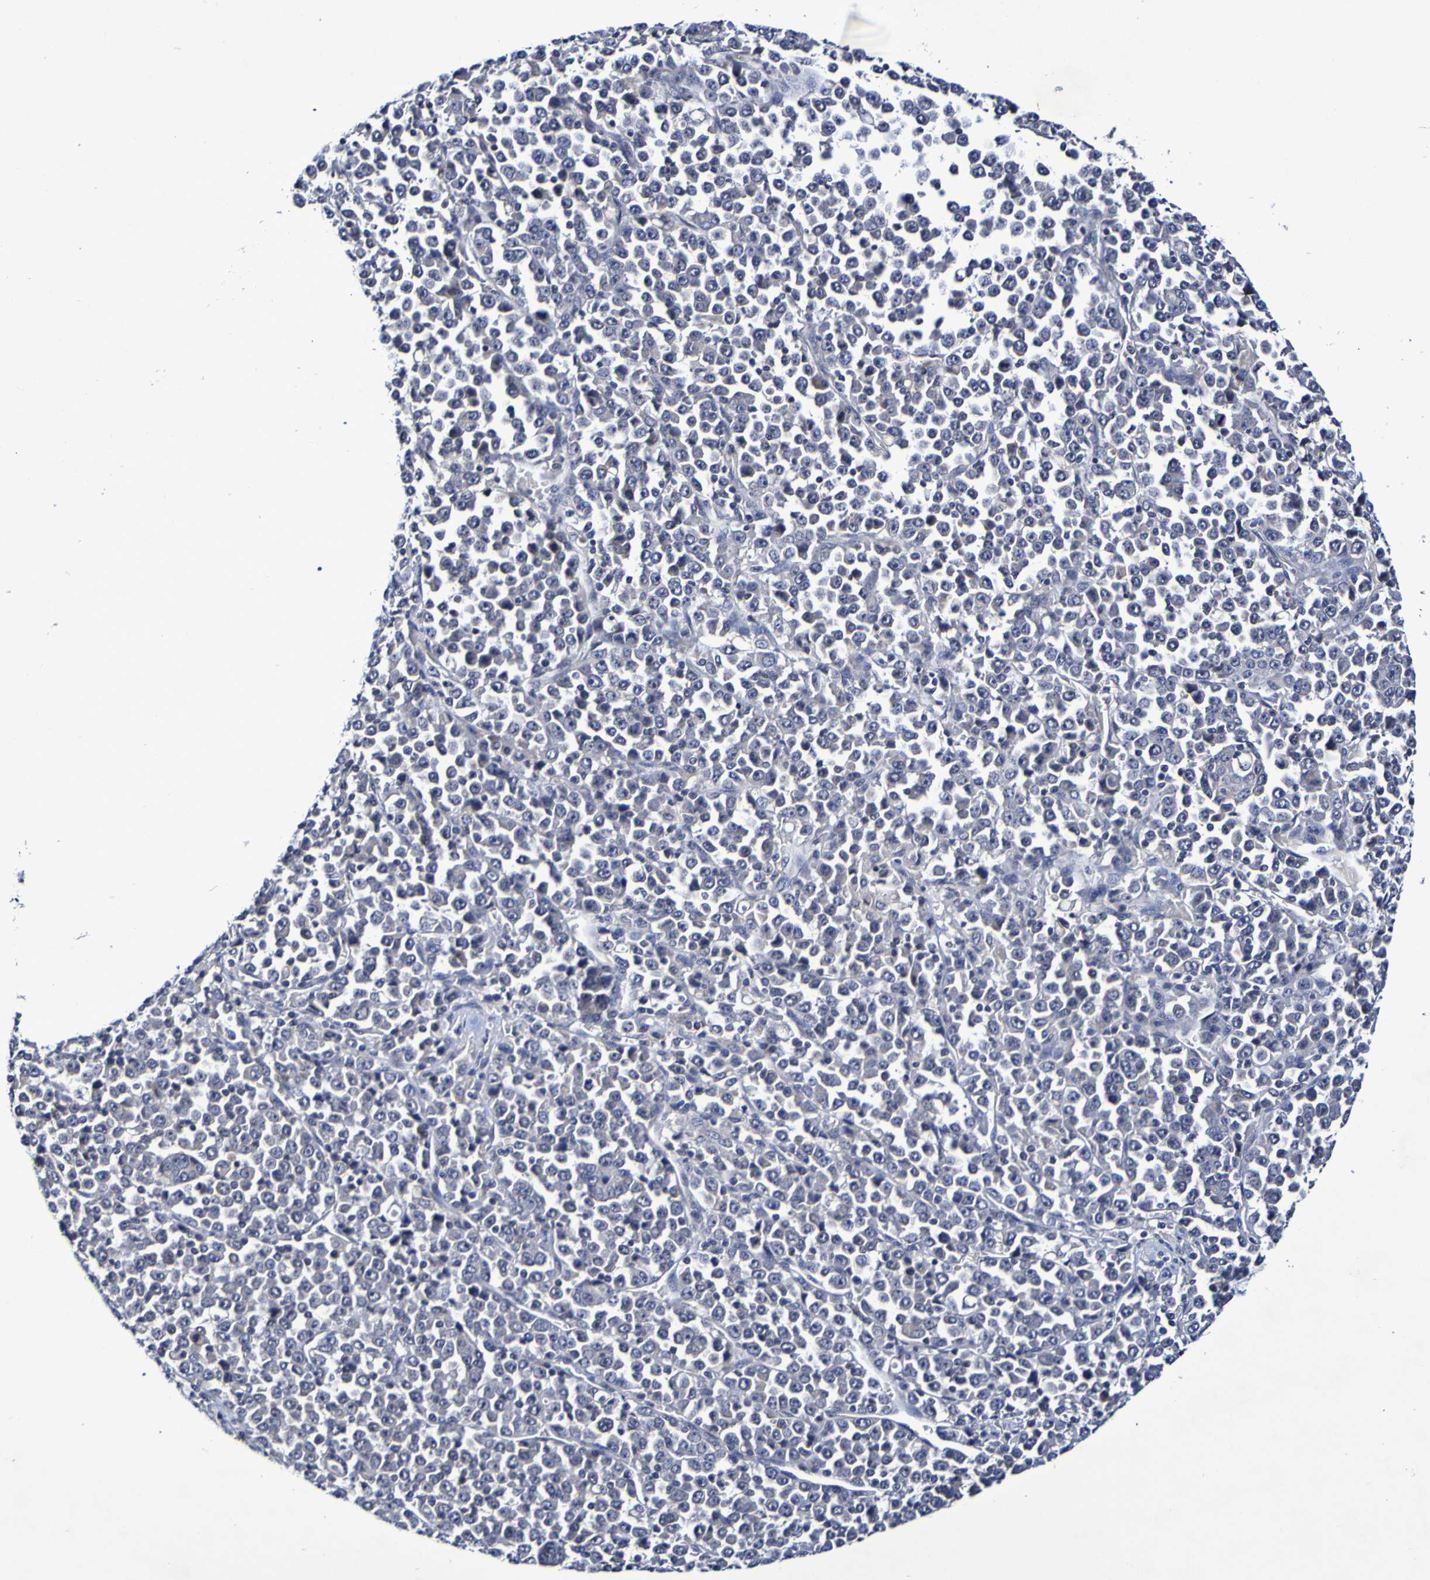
{"staining": {"intensity": "negative", "quantity": "none", "location": "none"}, "tissue": "stomach cancer", "cell_type": "Tumor cells", "image_type": "cancer", "snomed": [{"axis": "morphology", "description": "Normal tissue, NOS"}, {"axis": "morphology", "description": "Adenocarcinoma, NOS"}, {"axis": "topography", "description": "Stomach, upper"}, {"axis": "topography", "description": "Stomach"}], "caption": "Immunohistochemistry (IHC) photomicrograph of human stomach cancer stained for a protein (brown), which reveals no positivity in tumor cells.", "gene": "PTP4A2", "patient": {"sex": "male", "age": 59}}